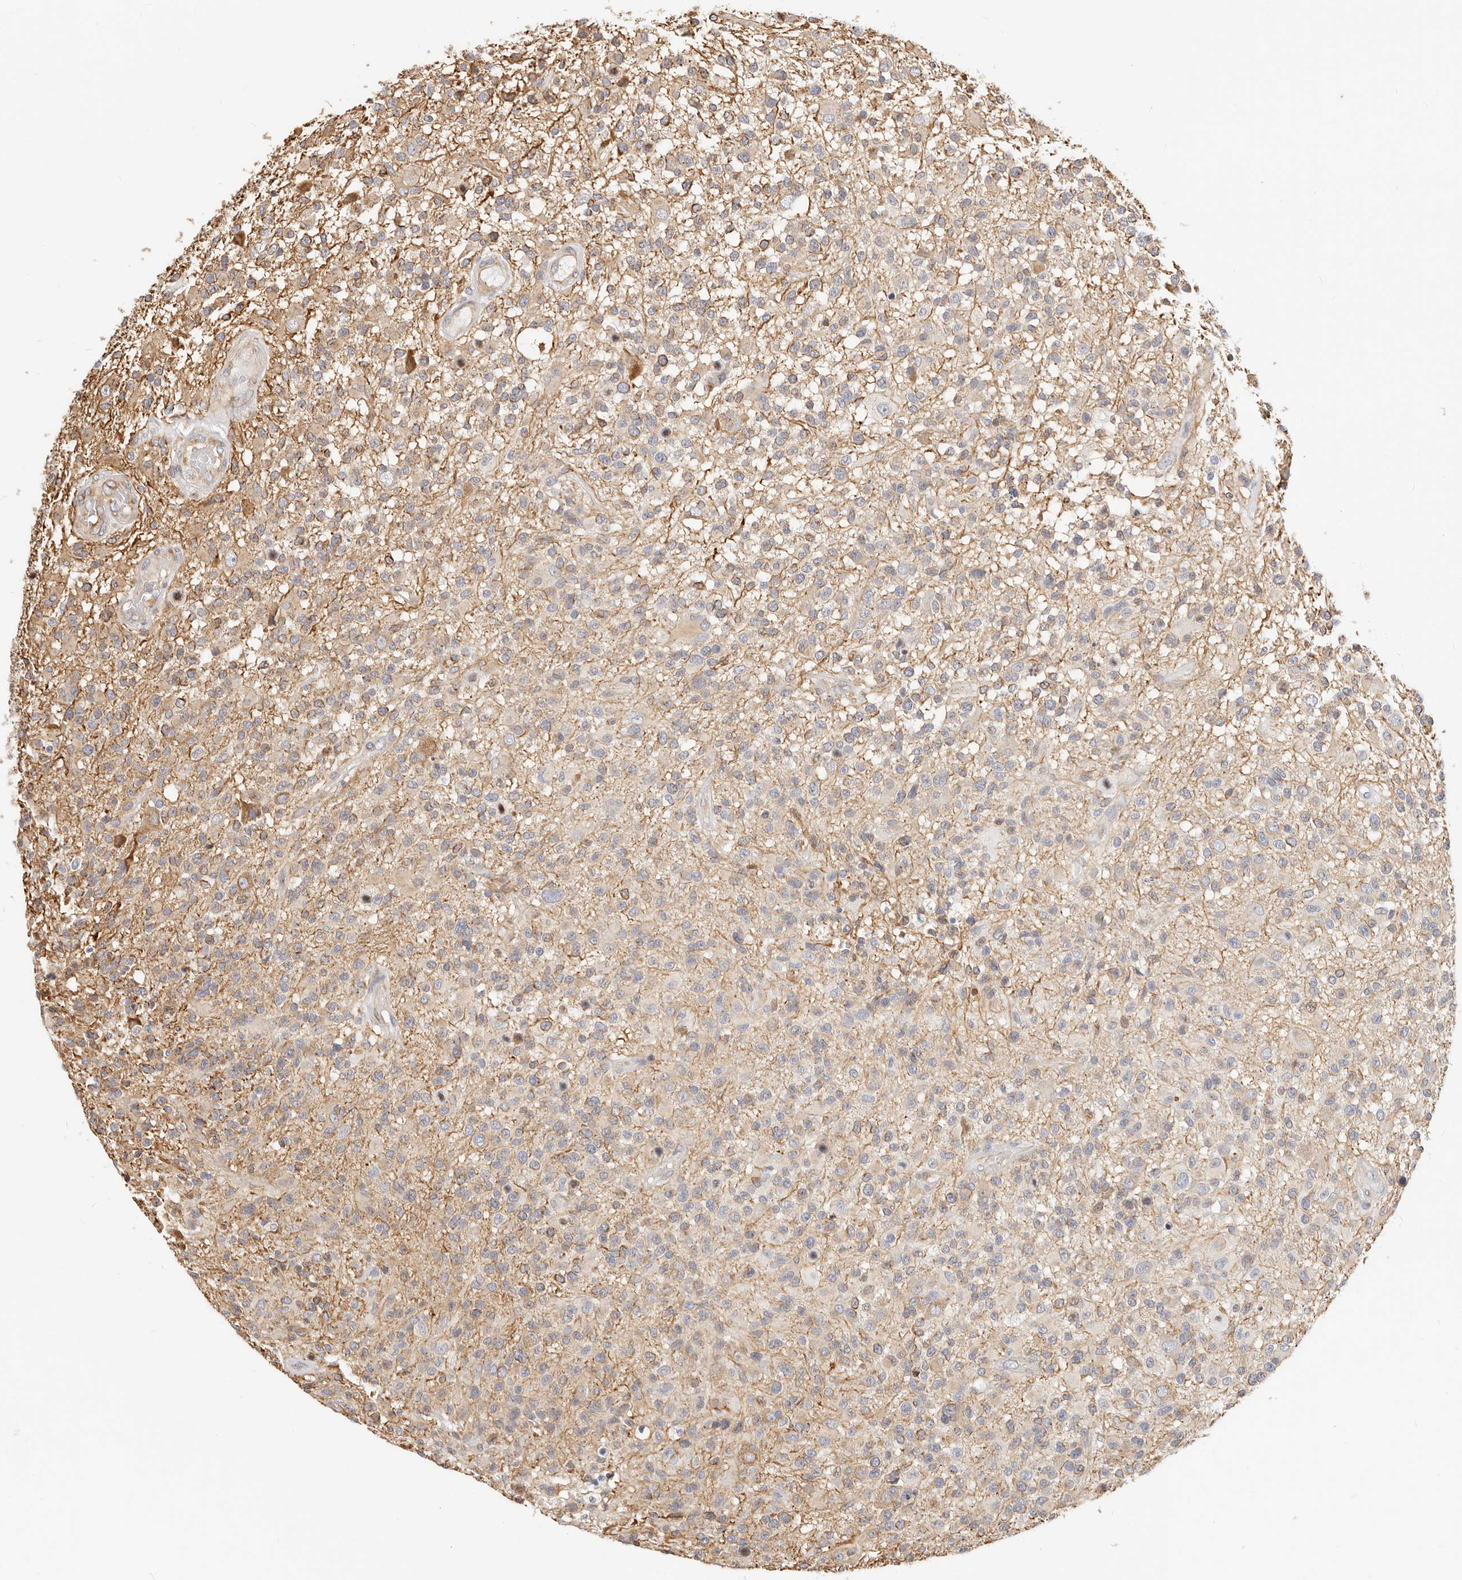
{"staining": {"intensity": "weak", "quantity": "25%-75%", "location": "cytoplasmic/membranous"}, "tissue": "glioma", "cell_type": "Tumor cells", "image_type": "cancer", "snomed": [{"axis": "morphology", "description": "Glioma, malignant, High grade"}, {"axis": "morphology", "description": "Glioblastoma, NOS"}, {"axis": "topography", "description": "Brain"}], "caption": "Immunohistochemical staining of glioma reveals low levels of weak cytoplasmic/membranous protein staining in approximately 25%-75% of tumor cells.", "gene": "DTNBP1", "patient": {"sex": "male", "age": 60}}